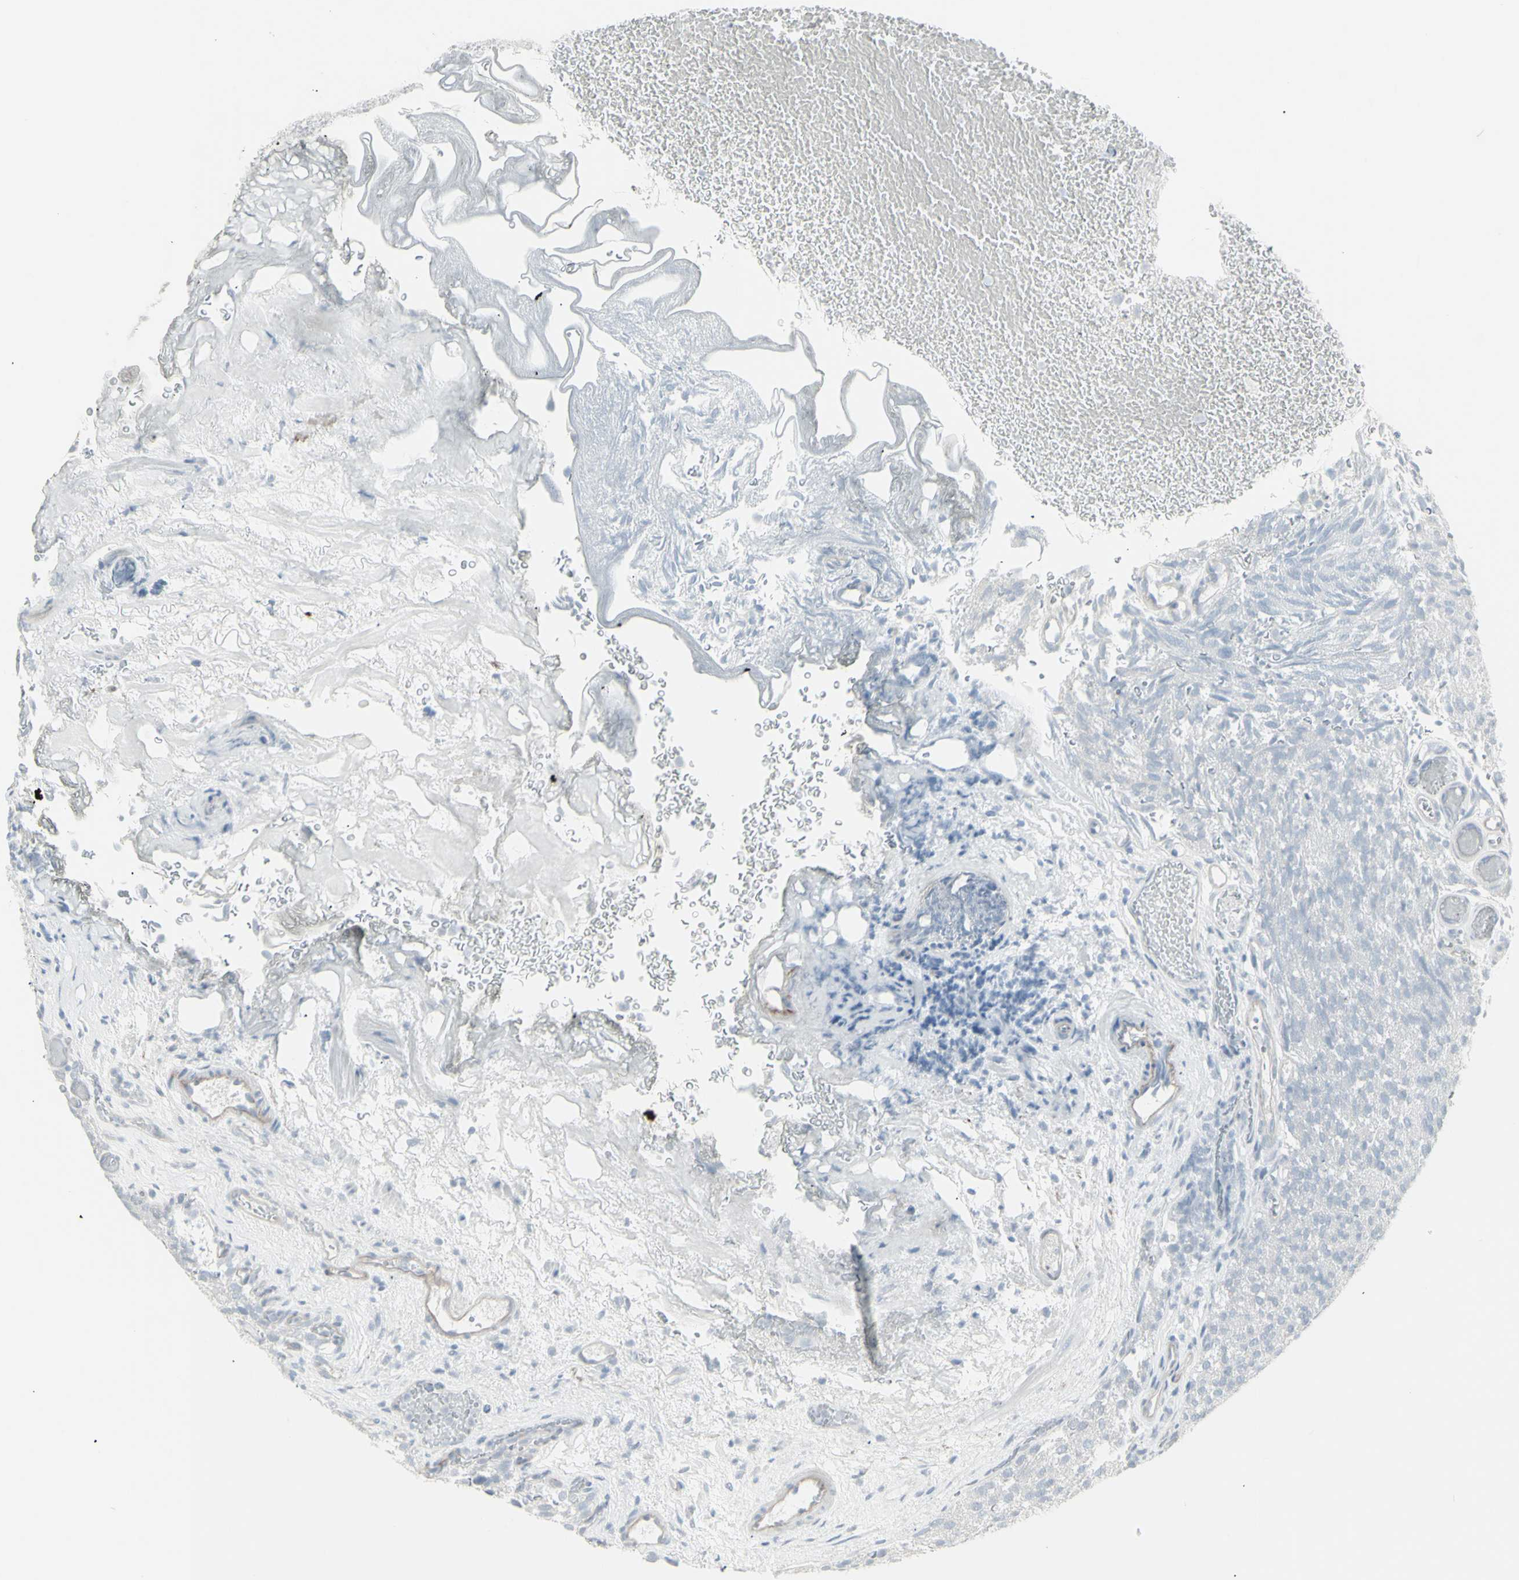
{"staining": {"intensity": "negative", "quantity": "none", "location": "none"}, "tissue": "urothelial cancer", "cell_type": "Tumor cells", "image_type": "cancer", "snomed": [{"axis": "morphology", "description": "Urothelial carcinoma, Low grade"}, {"axis": "topography", "description": "Urinary bladder"}], "caption": "An IHC micrograph of urothelial cancer is shown. There is no staining in tumor cells of urothelial cancer.", "gene": "YBX2", "patient": {"sex": "male", "age": 78}}